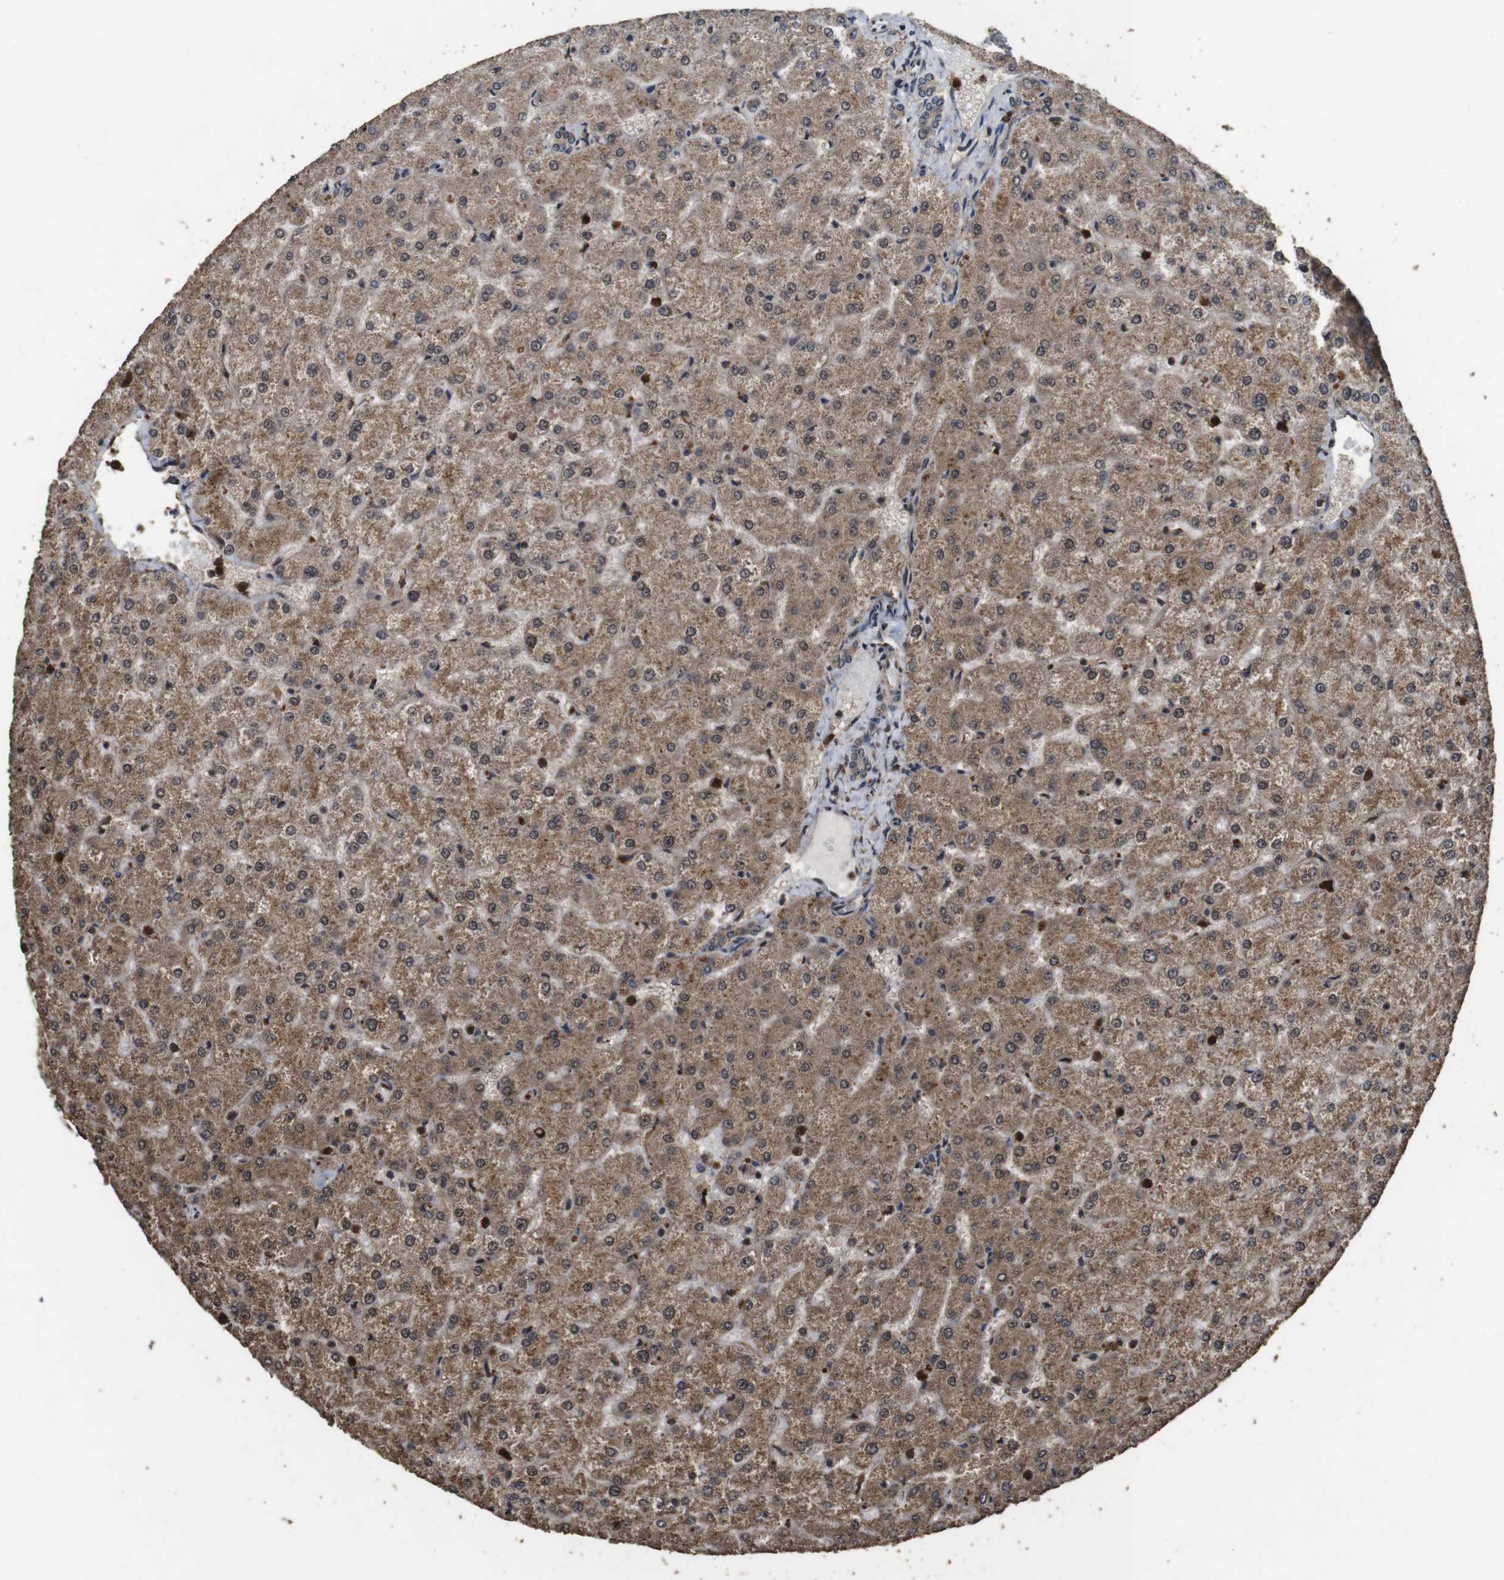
{"staining": {"intensity": "weak", "quantity": ">75%", "location": "cytoplasmic/membranous"}, "tissue": "liver", "cell_type": "Cholangiocytes", "image_type": "normal", "snomed": [{"axis": "morphology", "description": "Normal tissue, NOS"}, {"axis": "topography", "description": "Liver"}], "caption": "The micrograph shows staining of benign liver, revealing weak cytoplasmic/membranous protein staining (brown color) within cholangiocytes.", "gene": "RRAS2", "patient": {"sex": "female", "age": 32}}